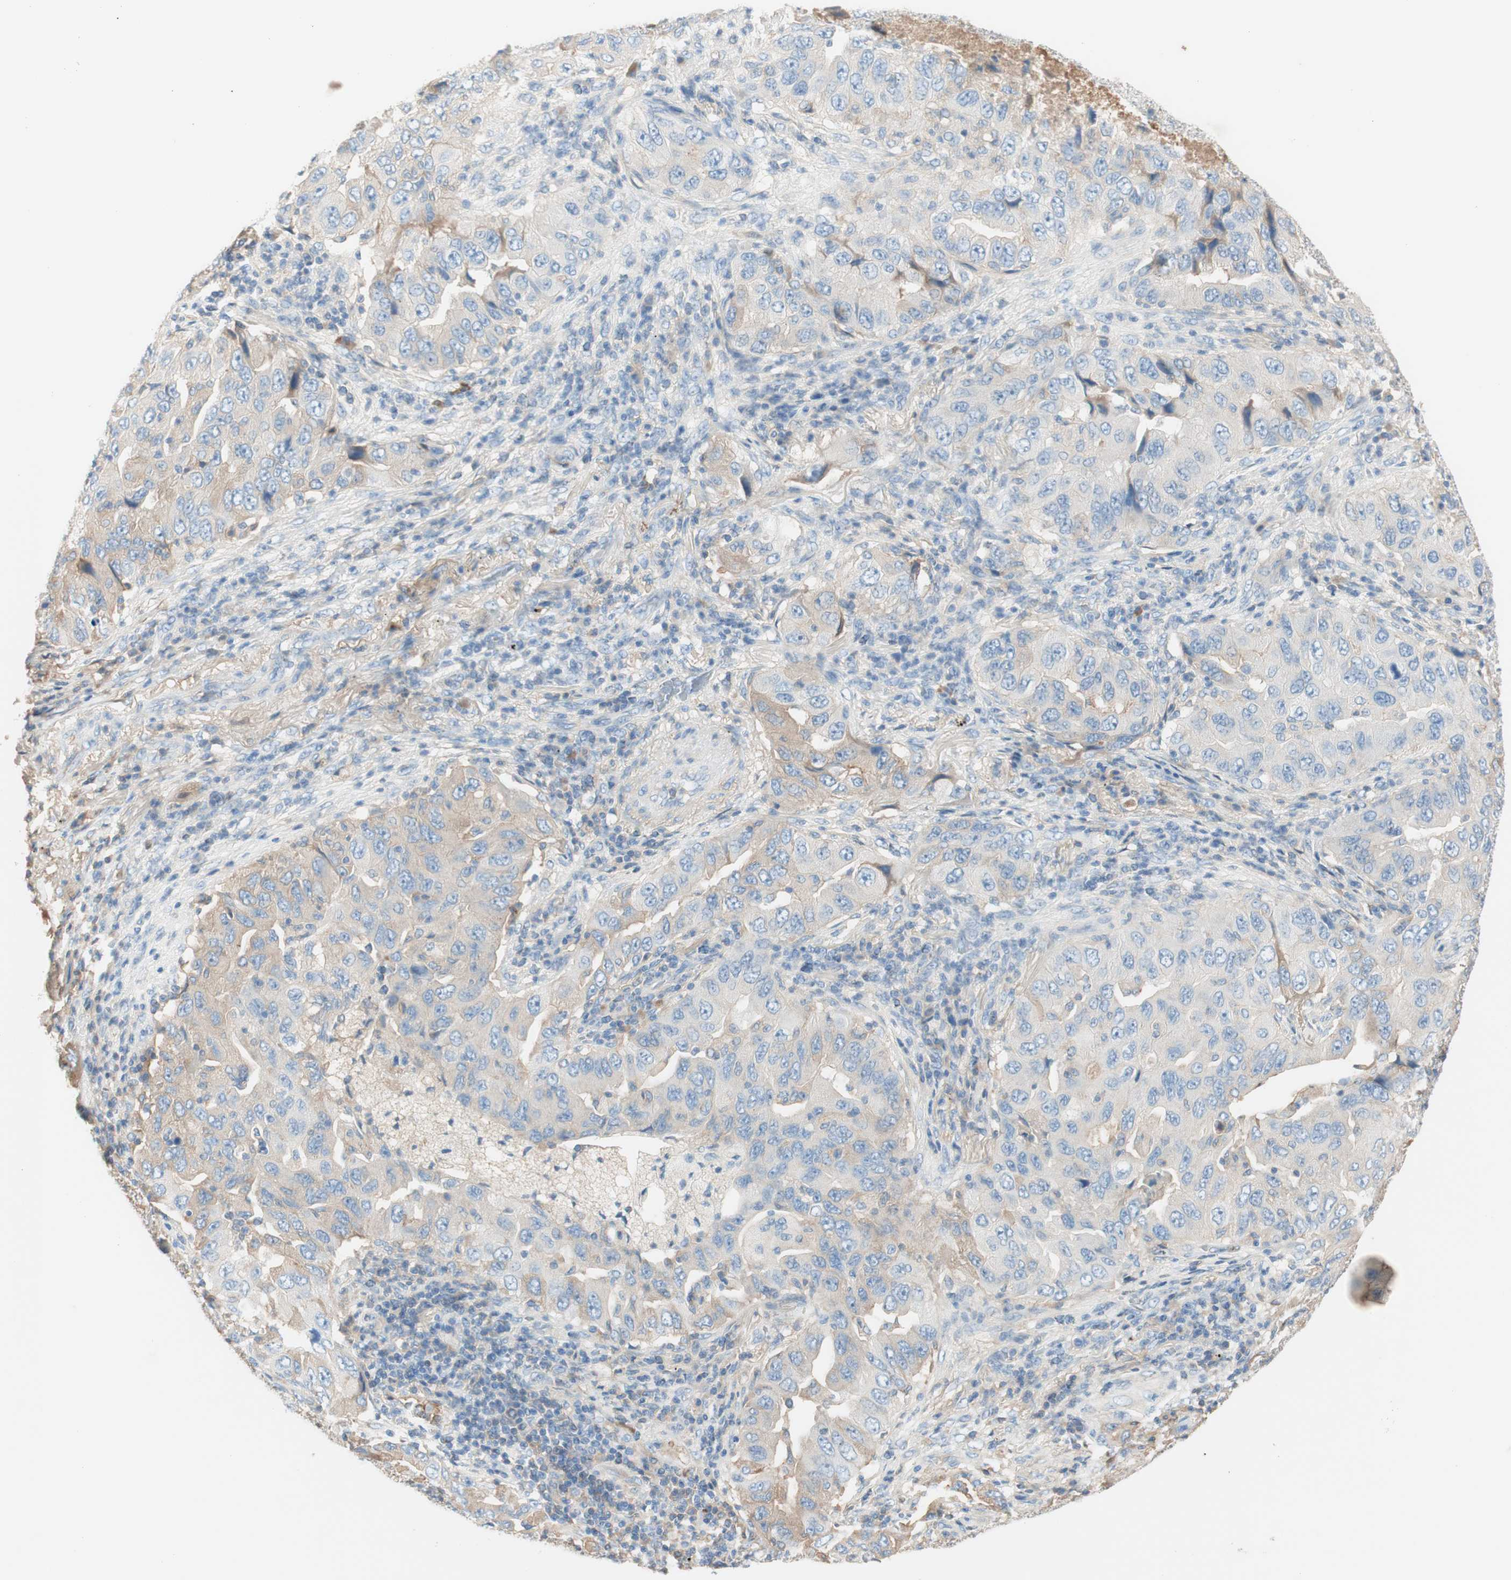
{"staining": {"intensity": "moderate", "quantity": "<25%", "location": "cytoplasmic/membranous"}, "tissue": "lung cancer", "cell_type": "Tumor cells", "image_type": "cancer", "snomed": [{"axis": "morphology", "description": "Adenocarcinoma, NOS"}, {"axis": "topography", "description": "Lung"}], "caption": "IHC histopathology image of adenocarcinoma (lung) stained for a protein (brown), which demonstrates low levels of moderate cytoplasmic/membranous staining in approximately <25% of tumor cells.", "gene": "KNG1", "patient": {"sex": "female", "age": 65}}